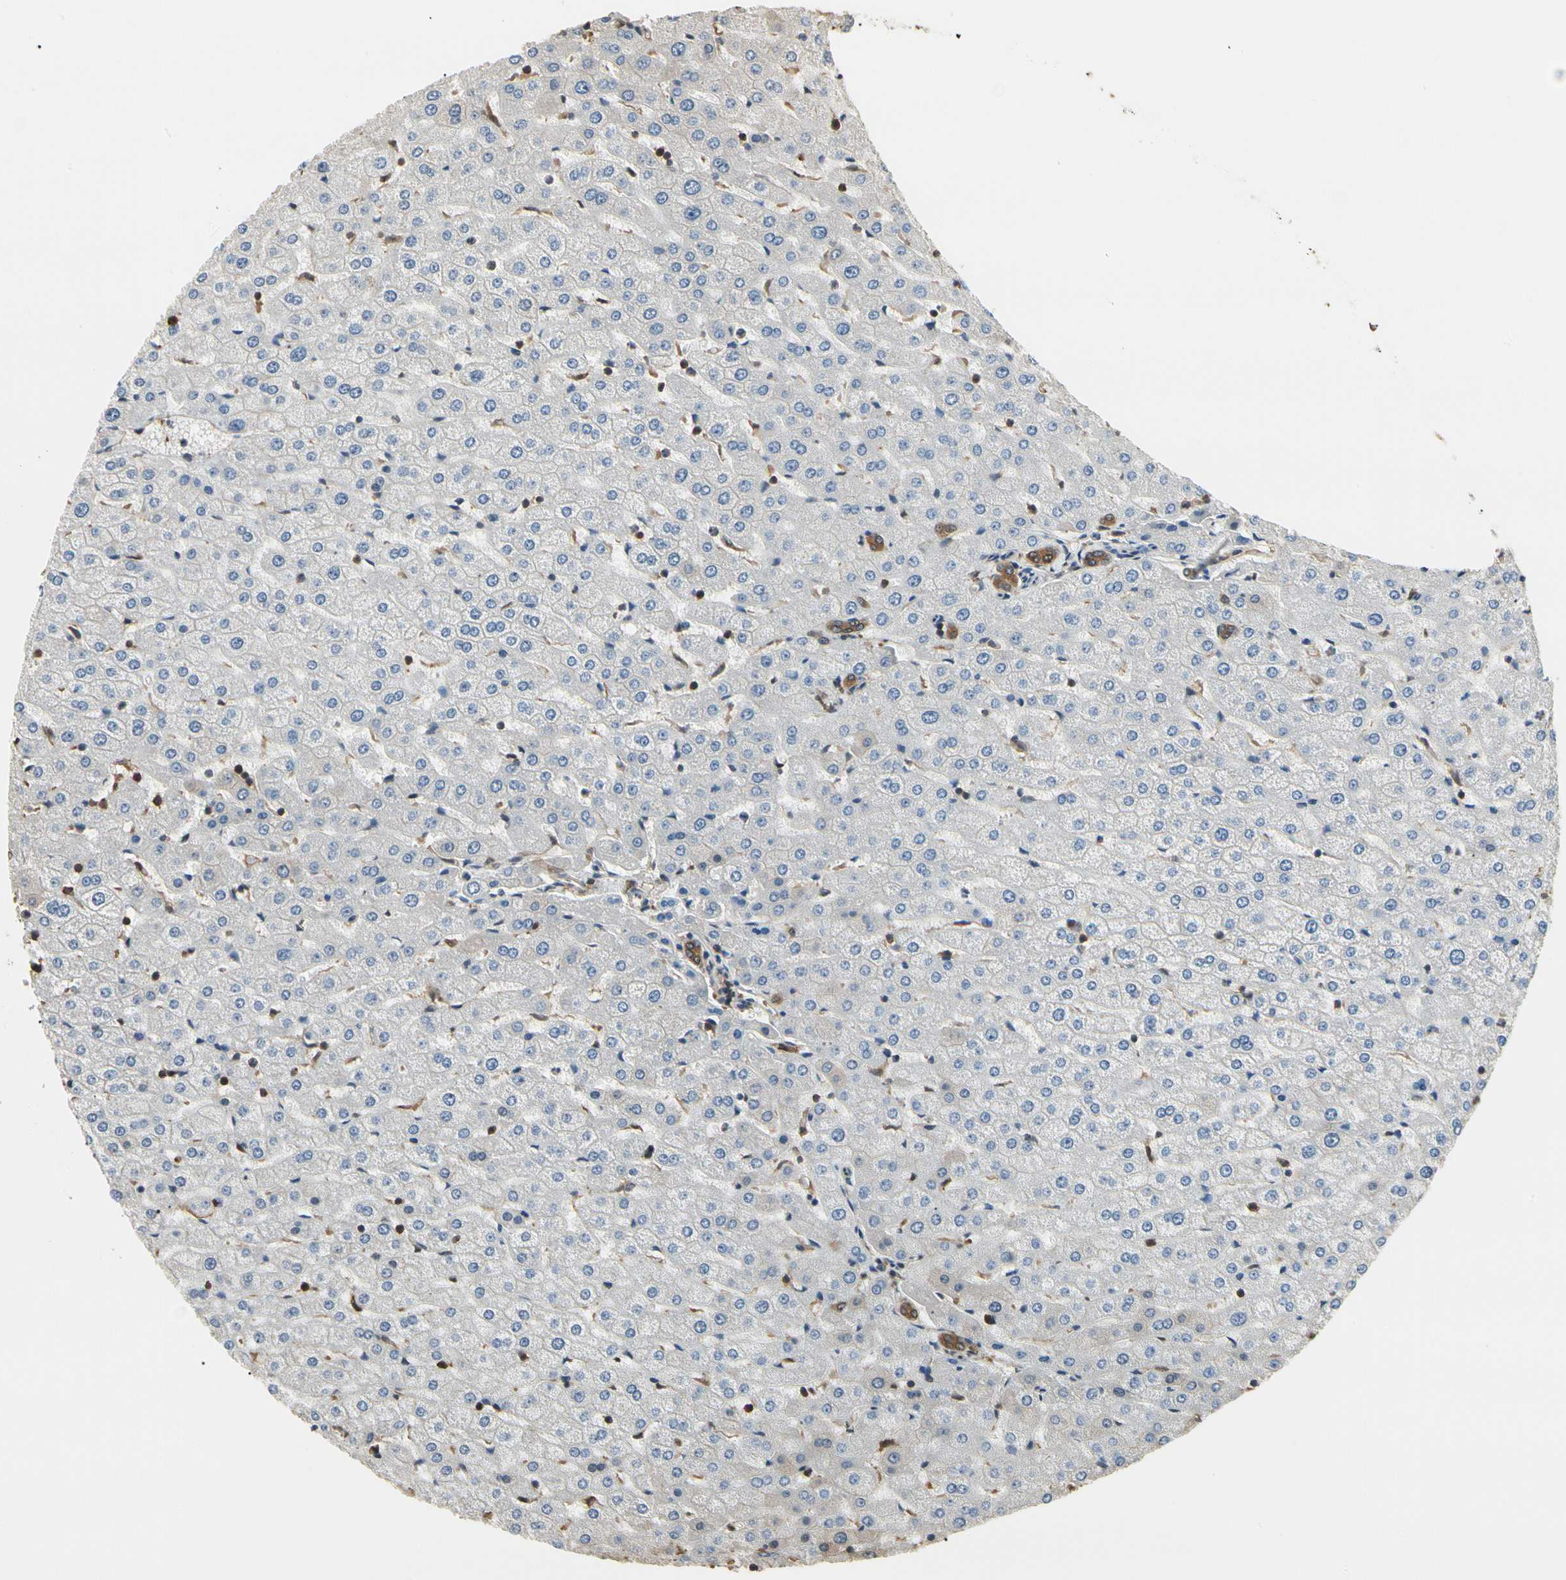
{"staining": {"intensity": "strong", "quantity": ">75%", "location": "cytoplasmic/membranous"}, "tissue": "liver", "cell_type": "Cholangiocytes", "image_type": "normal", "snomed": [{"axis": "morphology", "description": "Normal tissue, NOS"}, {"axis": "morphology", "description": "Fibrosis, NOS"}, {"axis": "topography", "description": "Liver"}], "caption": "A brown stain shows strong cytoplasmic/membranous positivity of a protein in cholangiocytes of unremarkable human liver. (DAB IHC with brightfield microscopy, high magnification).", "gene": "YWHAE", "patient": {"sex": "female", "age": 29}}